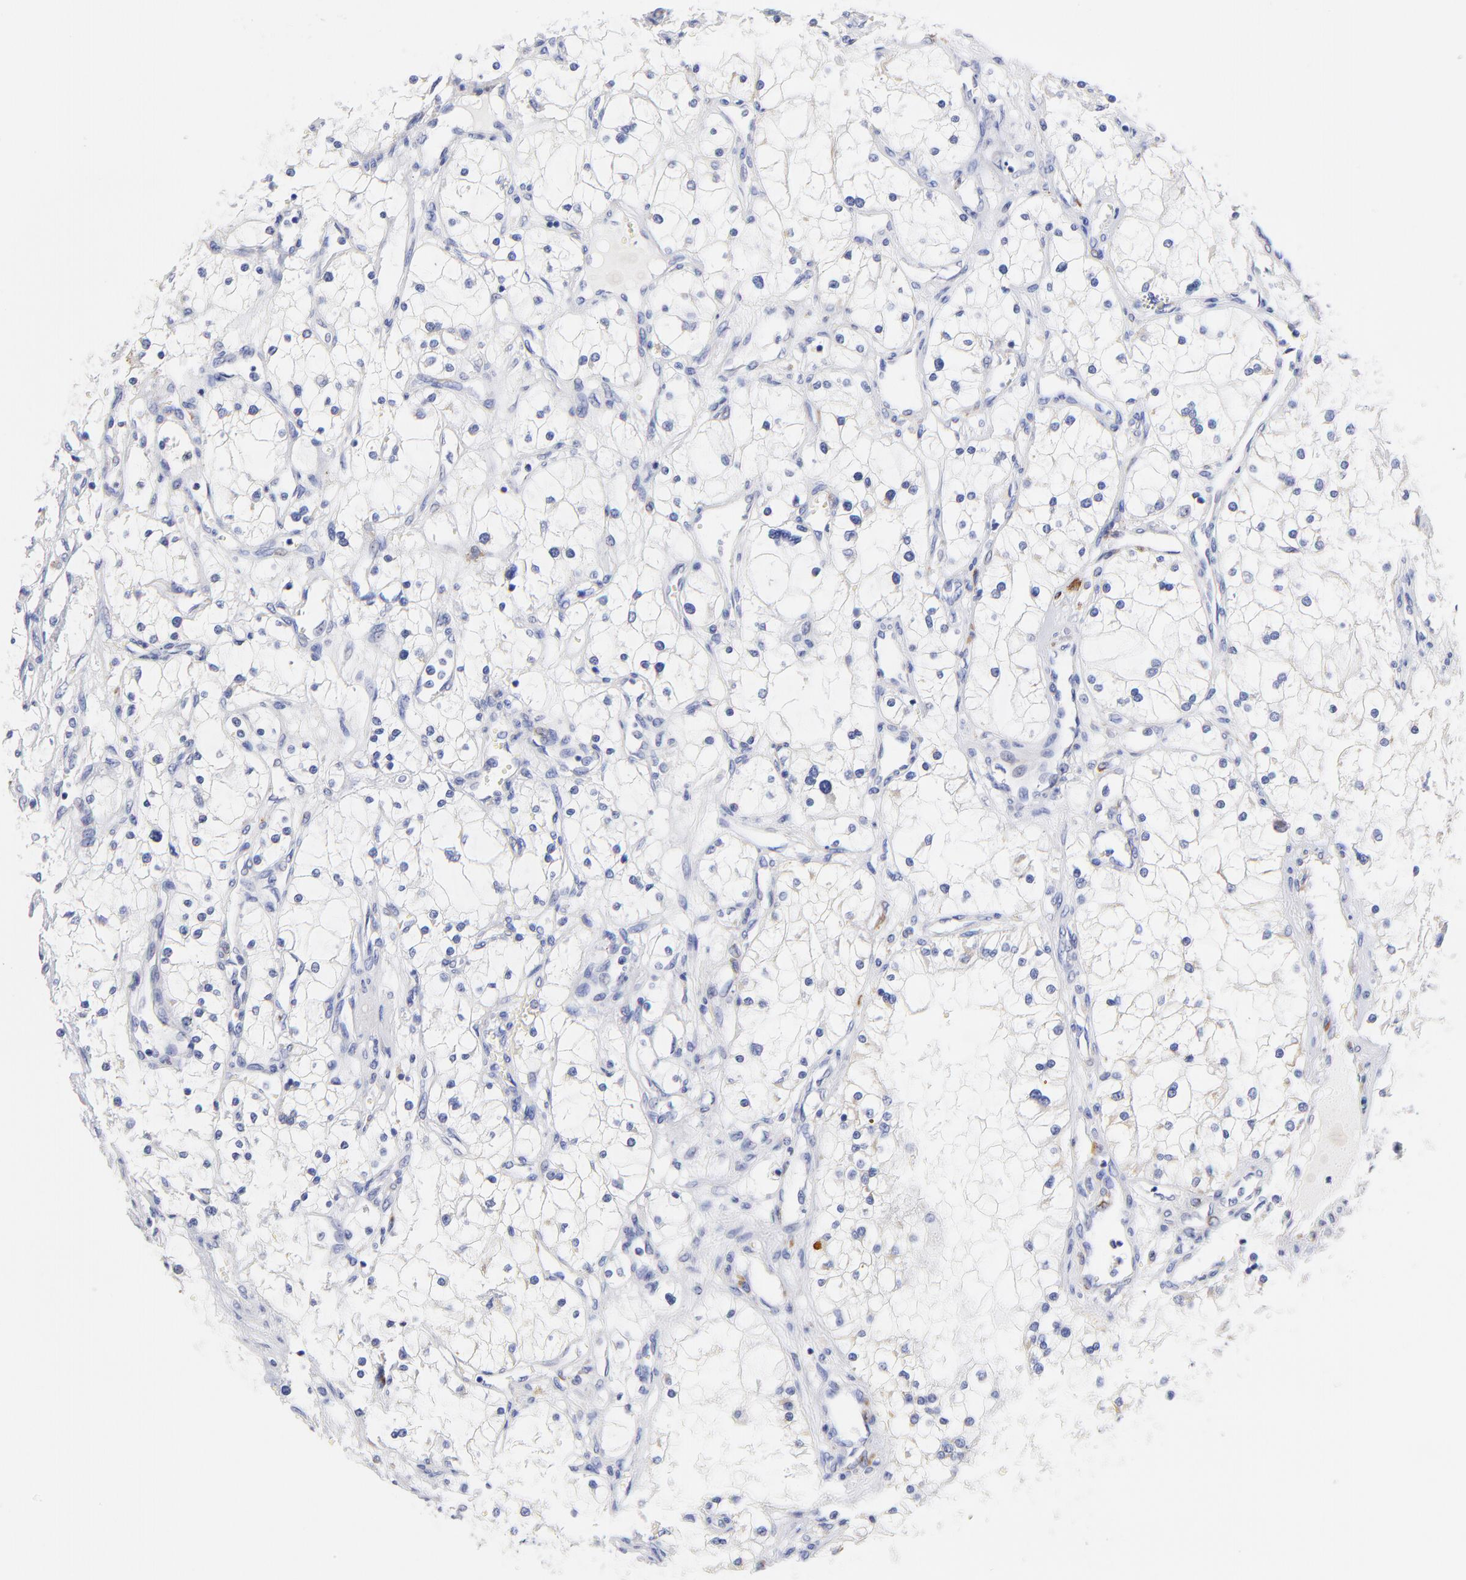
{"staining": {"intensity": "negative", "quantity": "none", "location": "none"}, "tissue": "renal cancer", "cell_type": "Tumor cells", "image_type": "cancer", "snomed": [{"axis": "morphology", "description": "Adenocarcinoma, NOS"}, {"axis": "topography", "description": "Kidney"}], "caption": "This histopathology image is of renal cancer stained with immunohistochemistry to label a protein in brown with the nuclei are counter-stained blue. There is no staining in tumor cells. (DAB IHC with hematoxylin counter stain).", "gene": "C1QTNF6", "patient": {"sex": "male", "age": 61}}